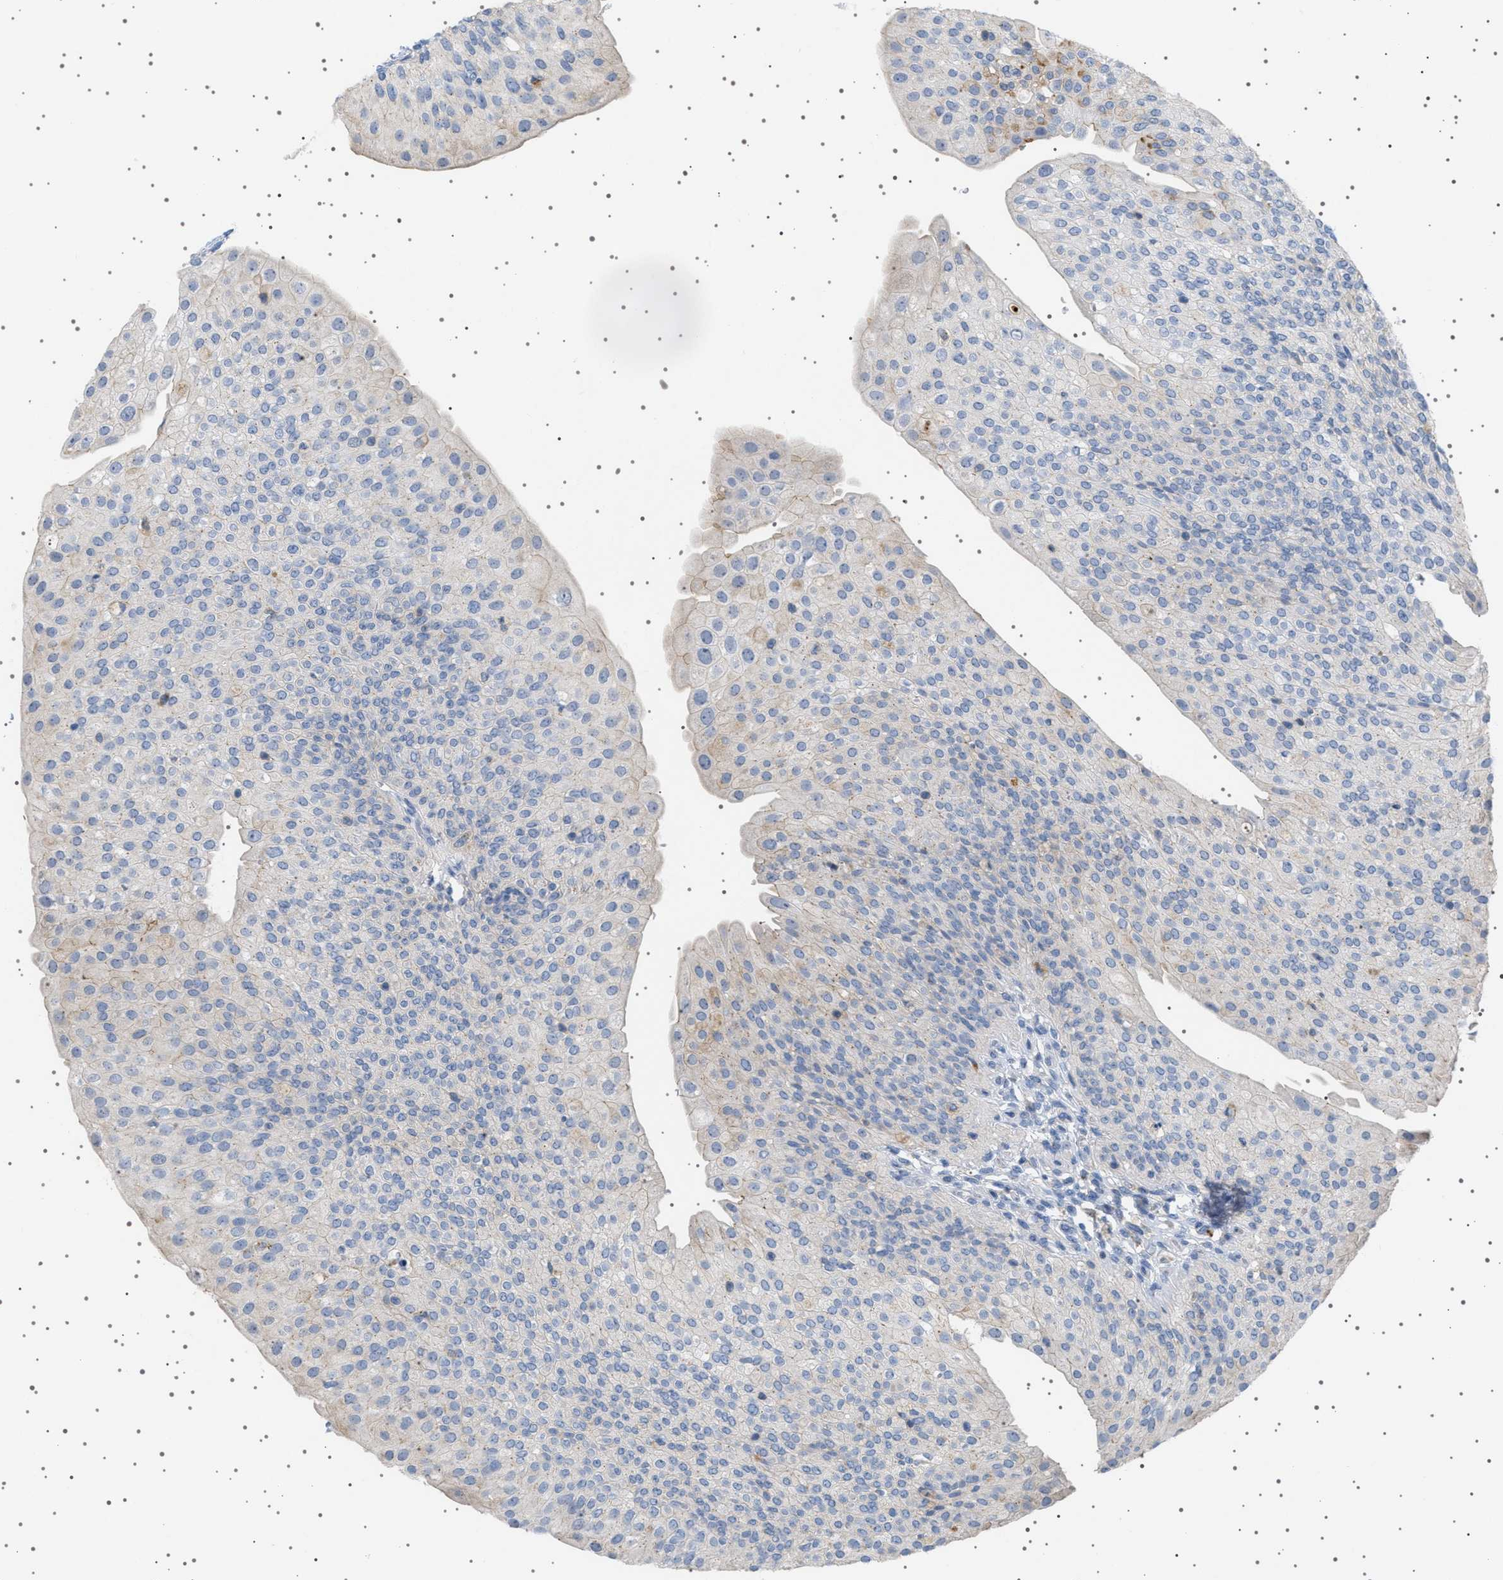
{"staining": {"intensity": "weak", "quantity": "<25%", "location": "cytoplasmic/membranous"}, "tissue": "urinary bladder", "cell_type": "Urothelial cells", "image_type": "normal", "snomed": [{"axis": "morphology", "description": "Normal tissue, NOS"}, {"axis": "topography", "description": "Urinary bladder"}], "caption": "An image of urinary bladder stained for a protein displays no brown staining in urothelial cells. Brightfield microscopy of immunohistochemistry (IHC) stained with DAB (brown) and hematoxylin (blue), captured at high magnification.", "gene": "ADCY10", "patient": {"sex": "male", "age": 46}}